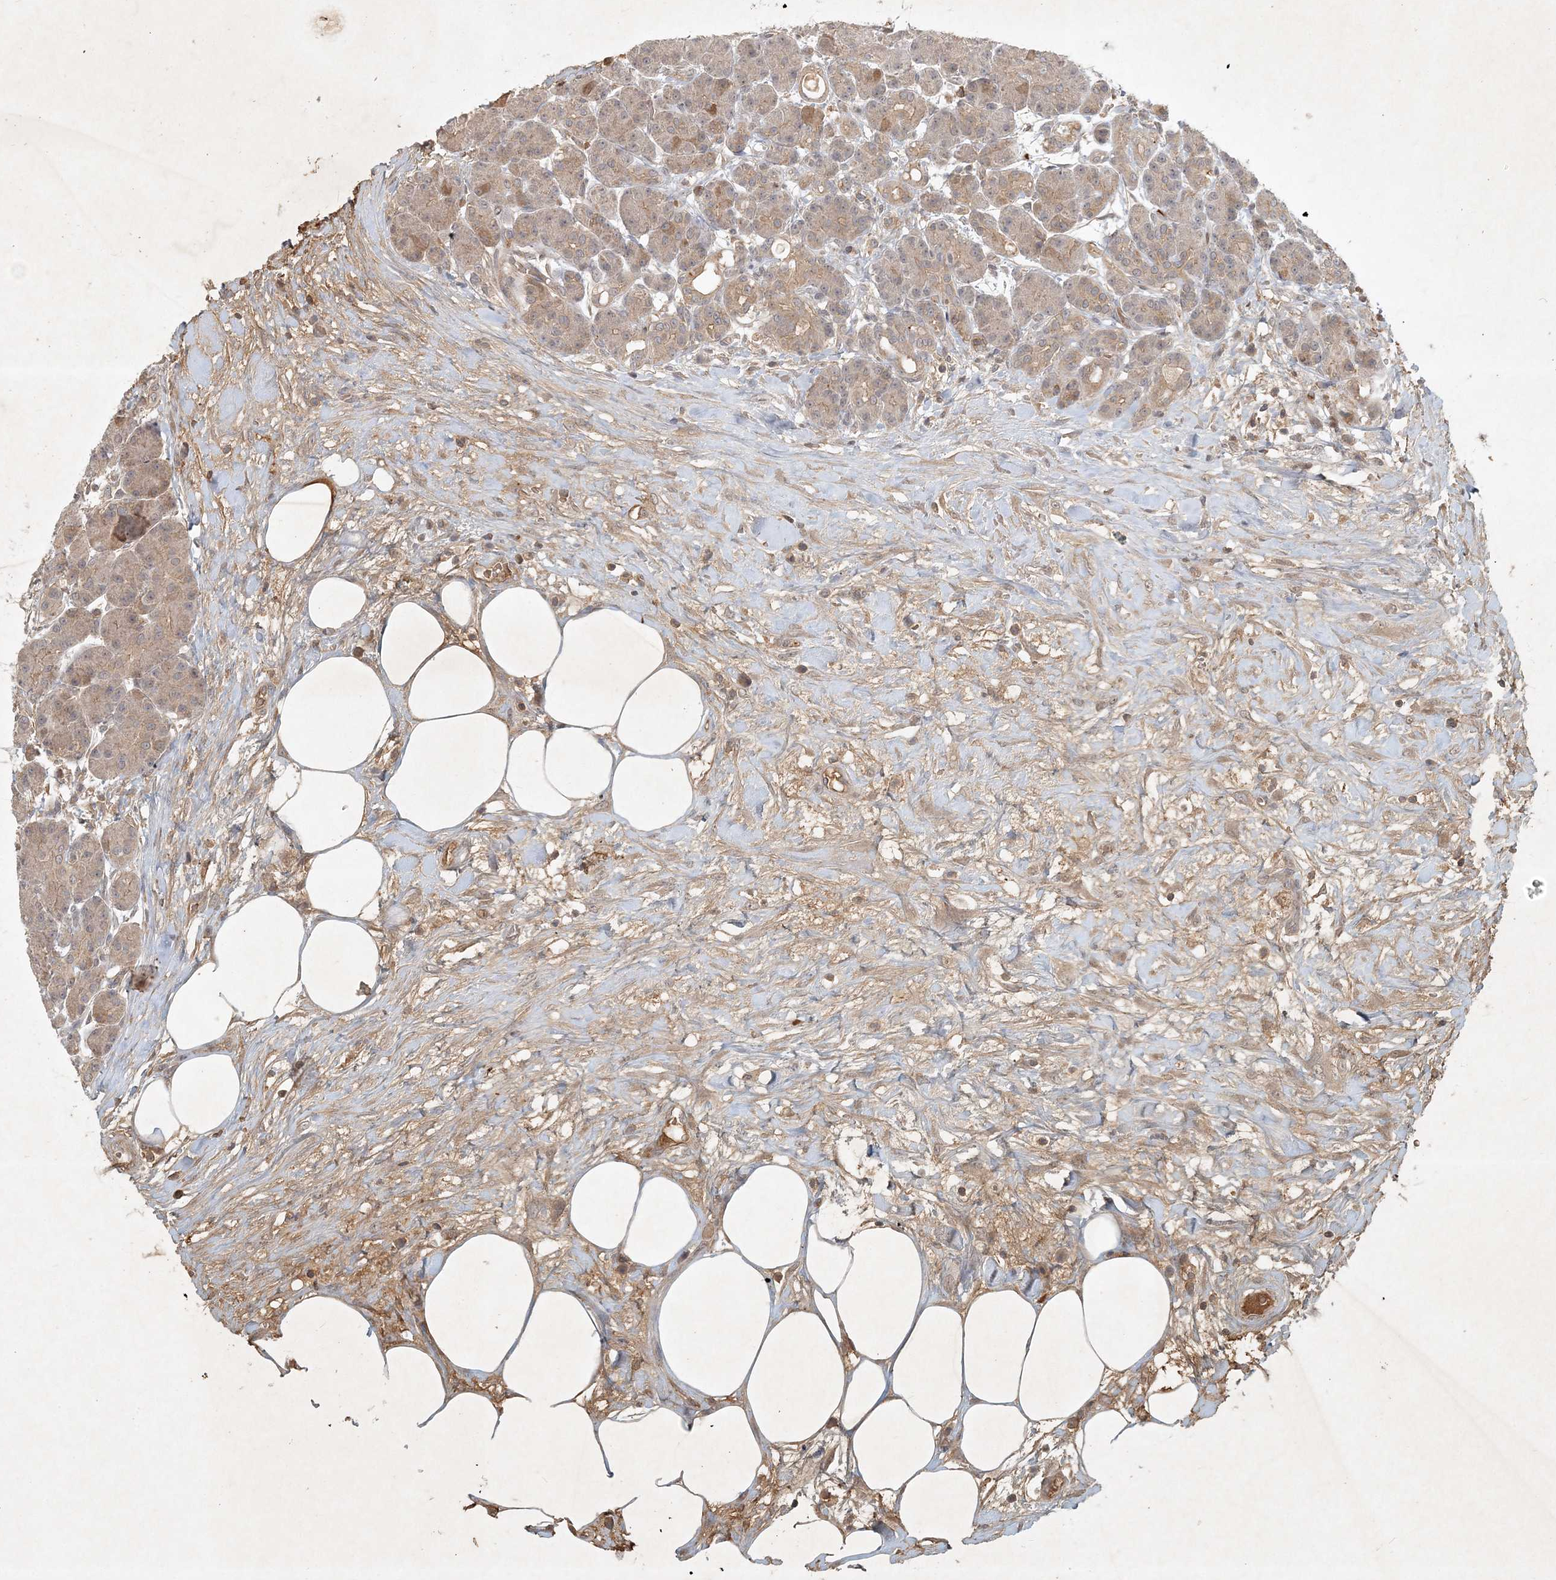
{"staining": {"intensity": "moderate", "quantity": "<25%", "location": "cytoplasmic/membranous"}, "tissue": "pancreas", "cell_type": "Exocrine glandular cells", "image_type": "normal", "snomed": [{"axis": "morphology", "description": "Normal tissue, NOS"}, {"axis": "topography", "description": "Pancreas"}], "caption": "Protein expression analysis of benign pancreas demonstrates moderate cytoplasmic/membranous positivity in about <25% of exocrine glandular cells.", "gene": "TNFAIP6", "patient": {"sex": "male", "age": 63}}